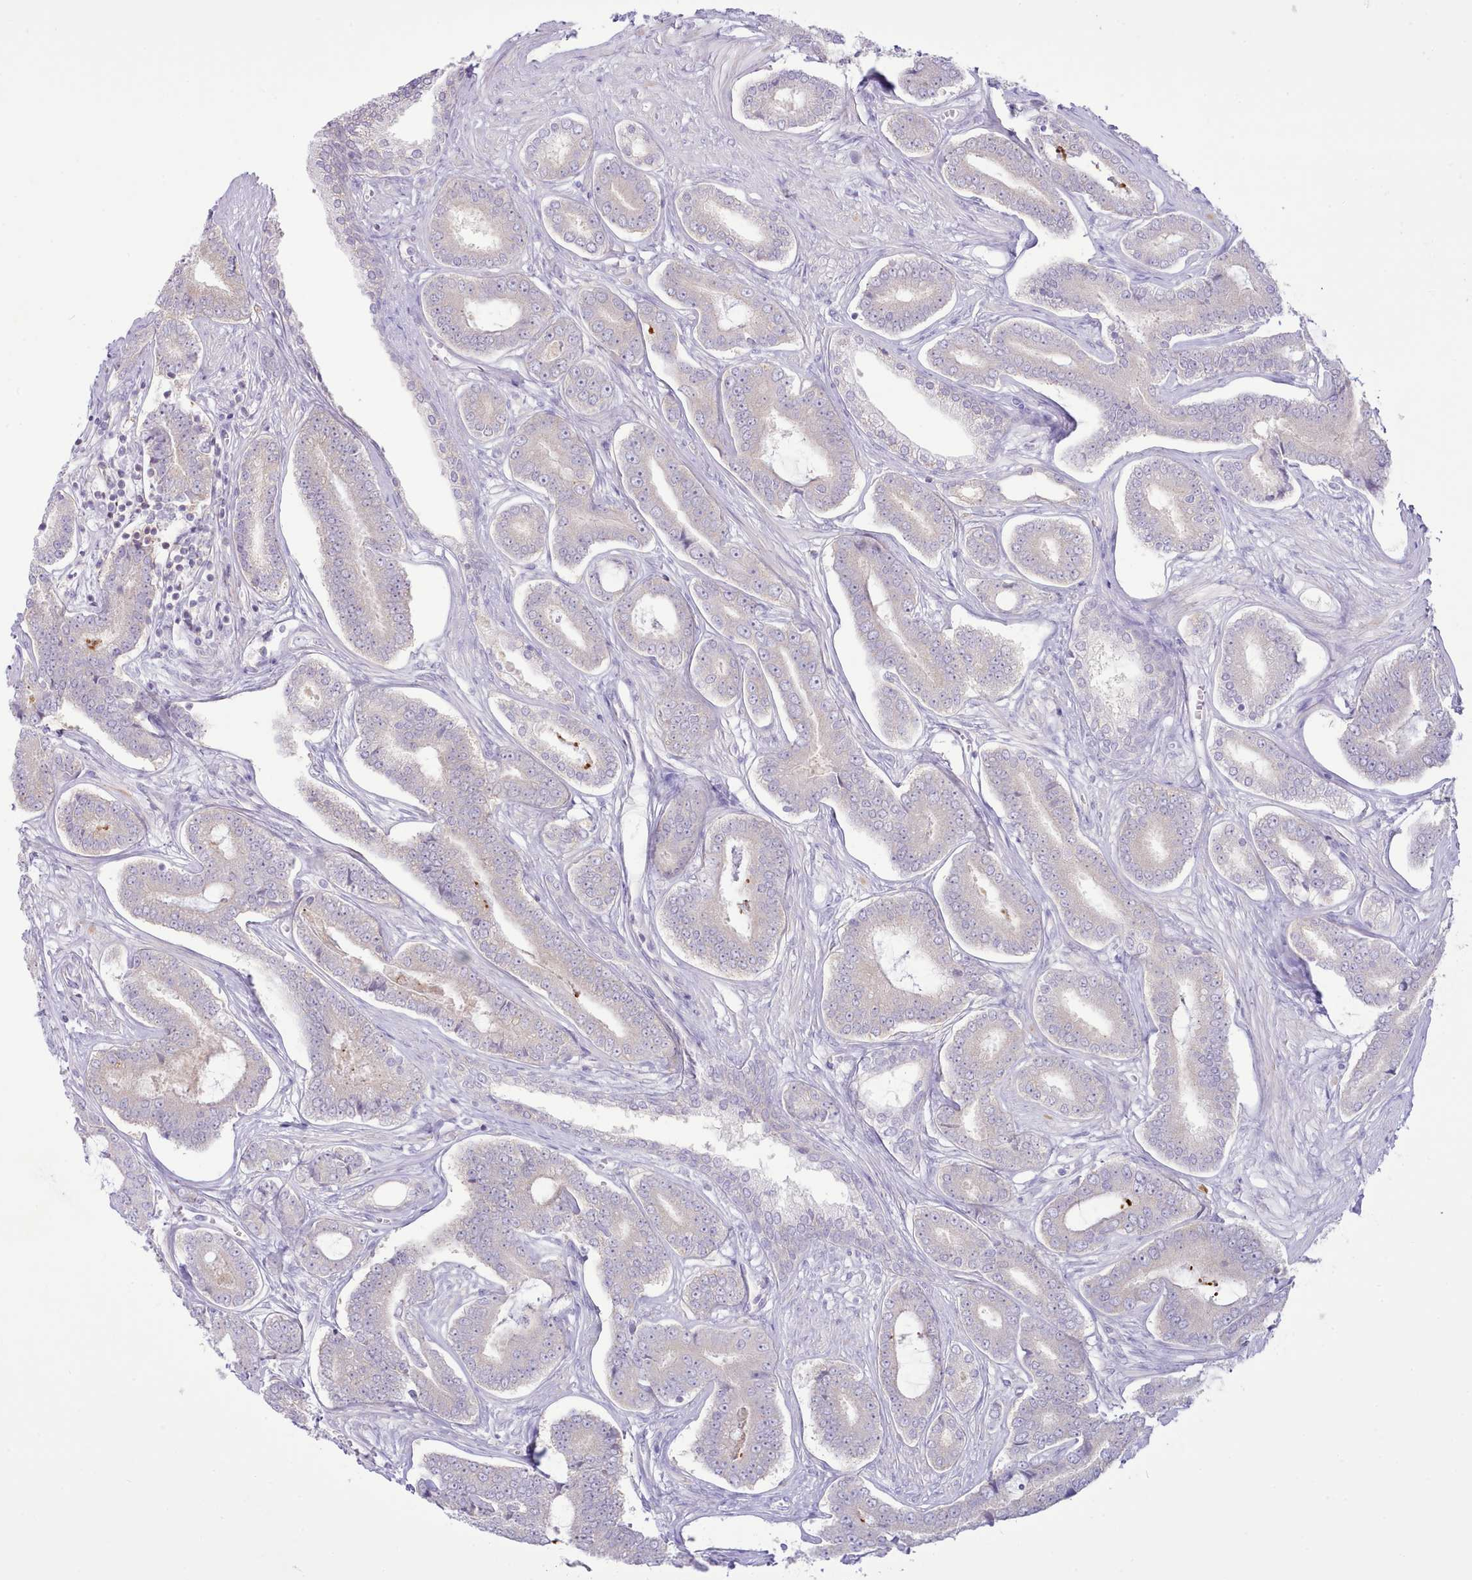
{"staining": {"intensity": "negative", "quantity": "none", "location": "none"}, "tissue": "prostate cancer", "cell_type": "Tumor cells", "image_type": "cancer", "snomed": [{"axis": "morphology", "description": "Adenocarcinoma, NOS"}, {"axis": "topography", "description": "Prostate and seminal vesicle, NOS"}], "caption": "Immunohistochemistry (IHC) photomicrograph of human prostate cancer stained for a protein (brown), which exhibits no positivity in tumor cells.", "gene": "MDFI", "patient": {"sex": "male", "age": 76}}